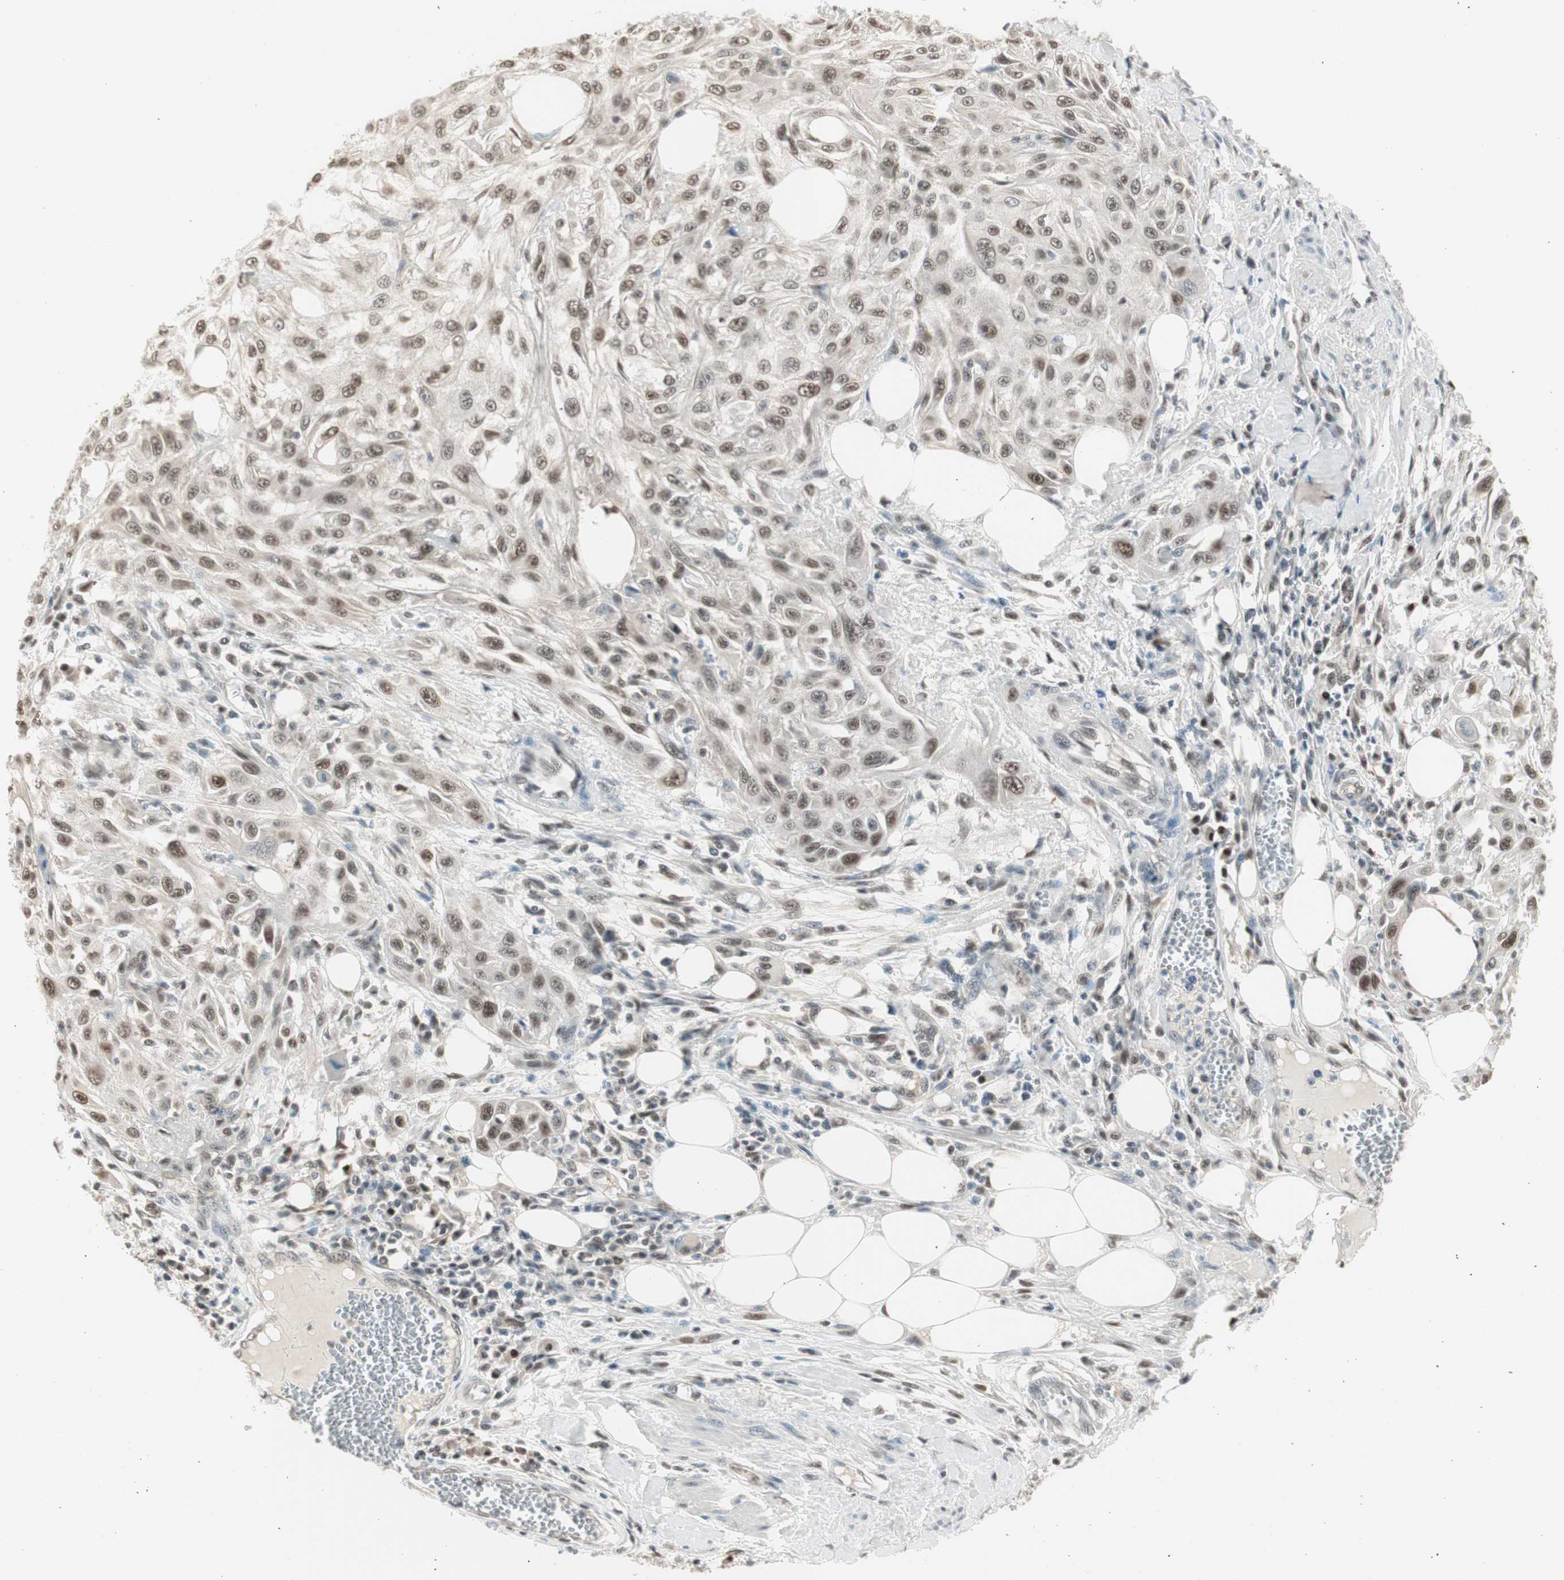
{"staining": {"intensity": "moderate", "quantity": ">75%", "location": "nuclear"}, "tissue": "skin cancer", "cell_type": "Tumor cells", "image_type": "cancer", "snomed": [{"axis": "morphology", "description": "Squamous cell carcinoma, NOS"}, {"axis": "topography", "description": "Skin"}], "caption": "IHC (DAB (3,3'-diaminobenzidine)) staining of human skin cancer demonstrates moderate nuclear protein positivity in approximately >75% of tumor cells.", "gene": "LONP2", "patient": {"sex": "male", "age": 75}}